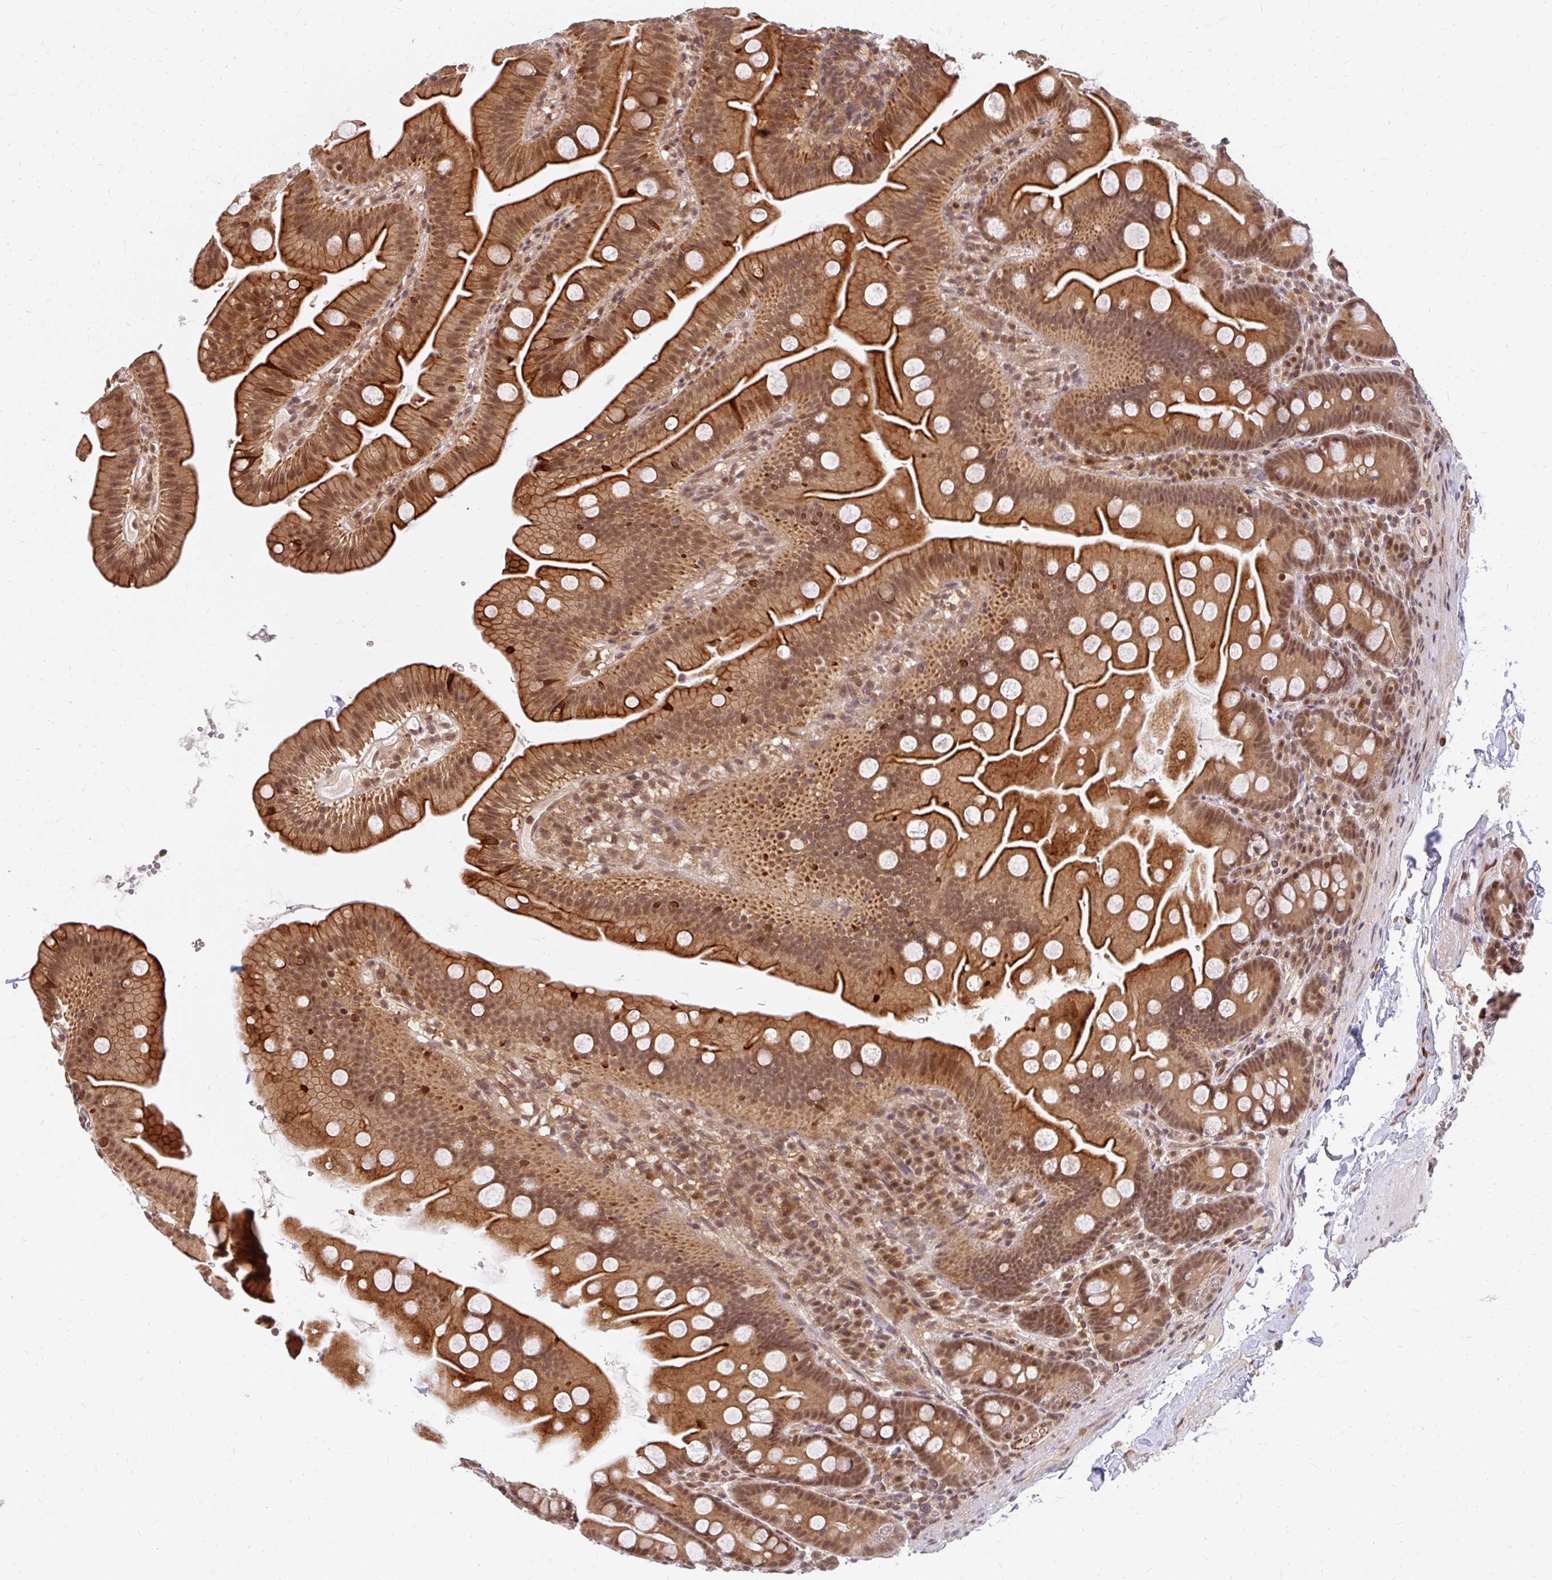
{"staining": {"intensity": "strong", "quantity": ">75%", "location": "cytoplasmic/membranous,nuclear"}, "tissue": "small intestine", "cell_type": "Glandular cells", "image_type": "normal", "snomed": [{"axis": "morphology", "description": "Normal tissue, NOS"}, {"axis": "topography", "description": "Small intestine"}], "caption": "Strong cytoplasmic/membranous,nuclear expression is seen in about >75% of glandular cells in normal small intestine.", "gene": "GTF3C6", "patient": {"sex": "female", "age": 68}}